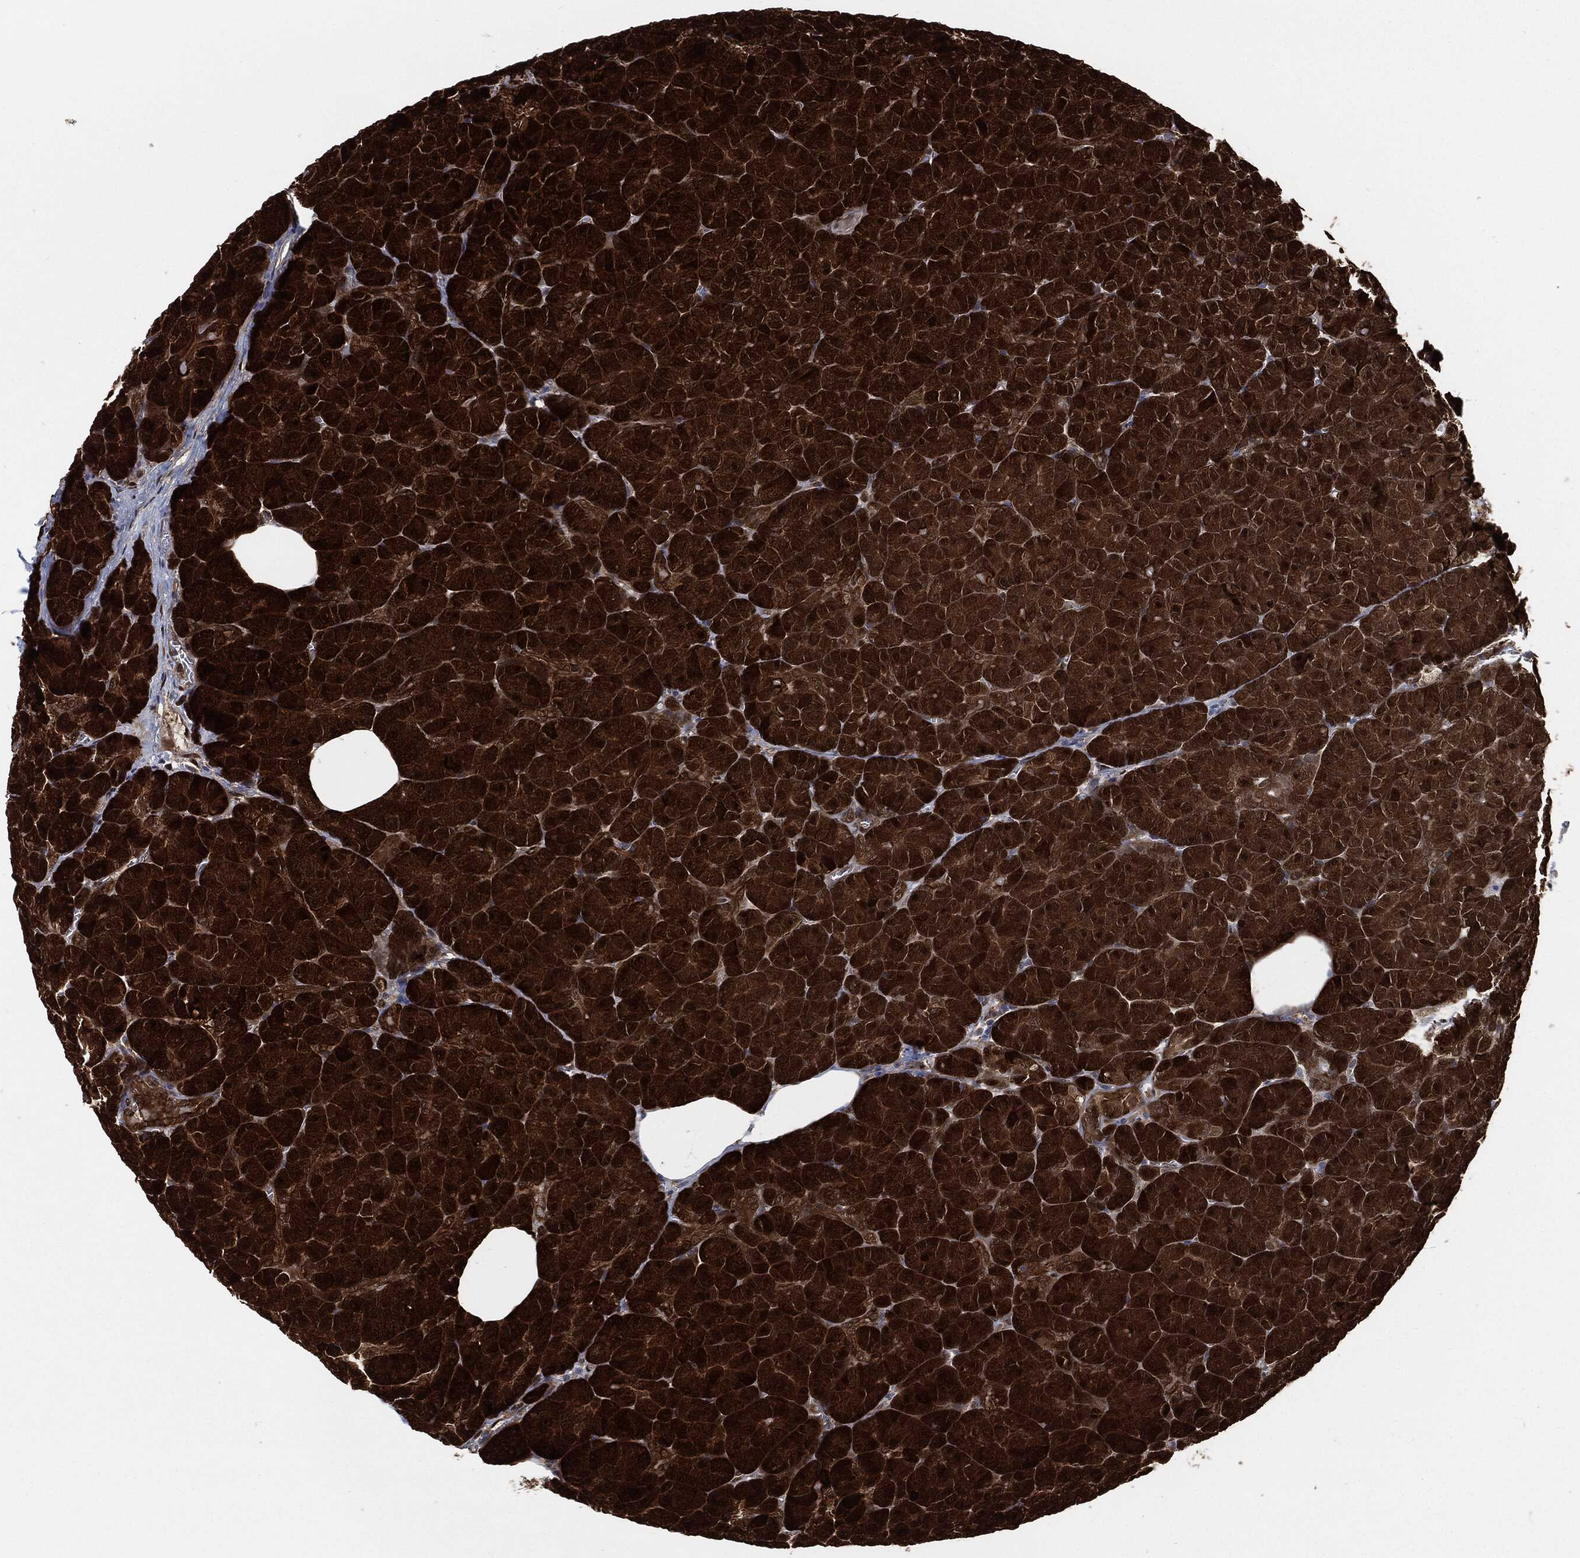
{"staining": {"intensity": "strong", "quantity": ">75%", "location": "cytoplasmic/membranous,nuclear"}, "tissue": "pancreas", "cell_type": "Exocrine glandular cells", "image_type": "normal", "snomed": [{"axis": "morphology", "description": "Normal tissue, NOS"}, {"axis": "topography", "description": "Pancreas"}], "caption": "Immunohistochemistry (IHC) histopathology image of benign pancreas stained for a protein (brown), which exhibits high levels of strong cytoplasmic/membranous,nuclear expression in about >75% of exocrine glandular cells.", "gene": "DCTN1", "patient": {"sex": "male", "age": 61}}